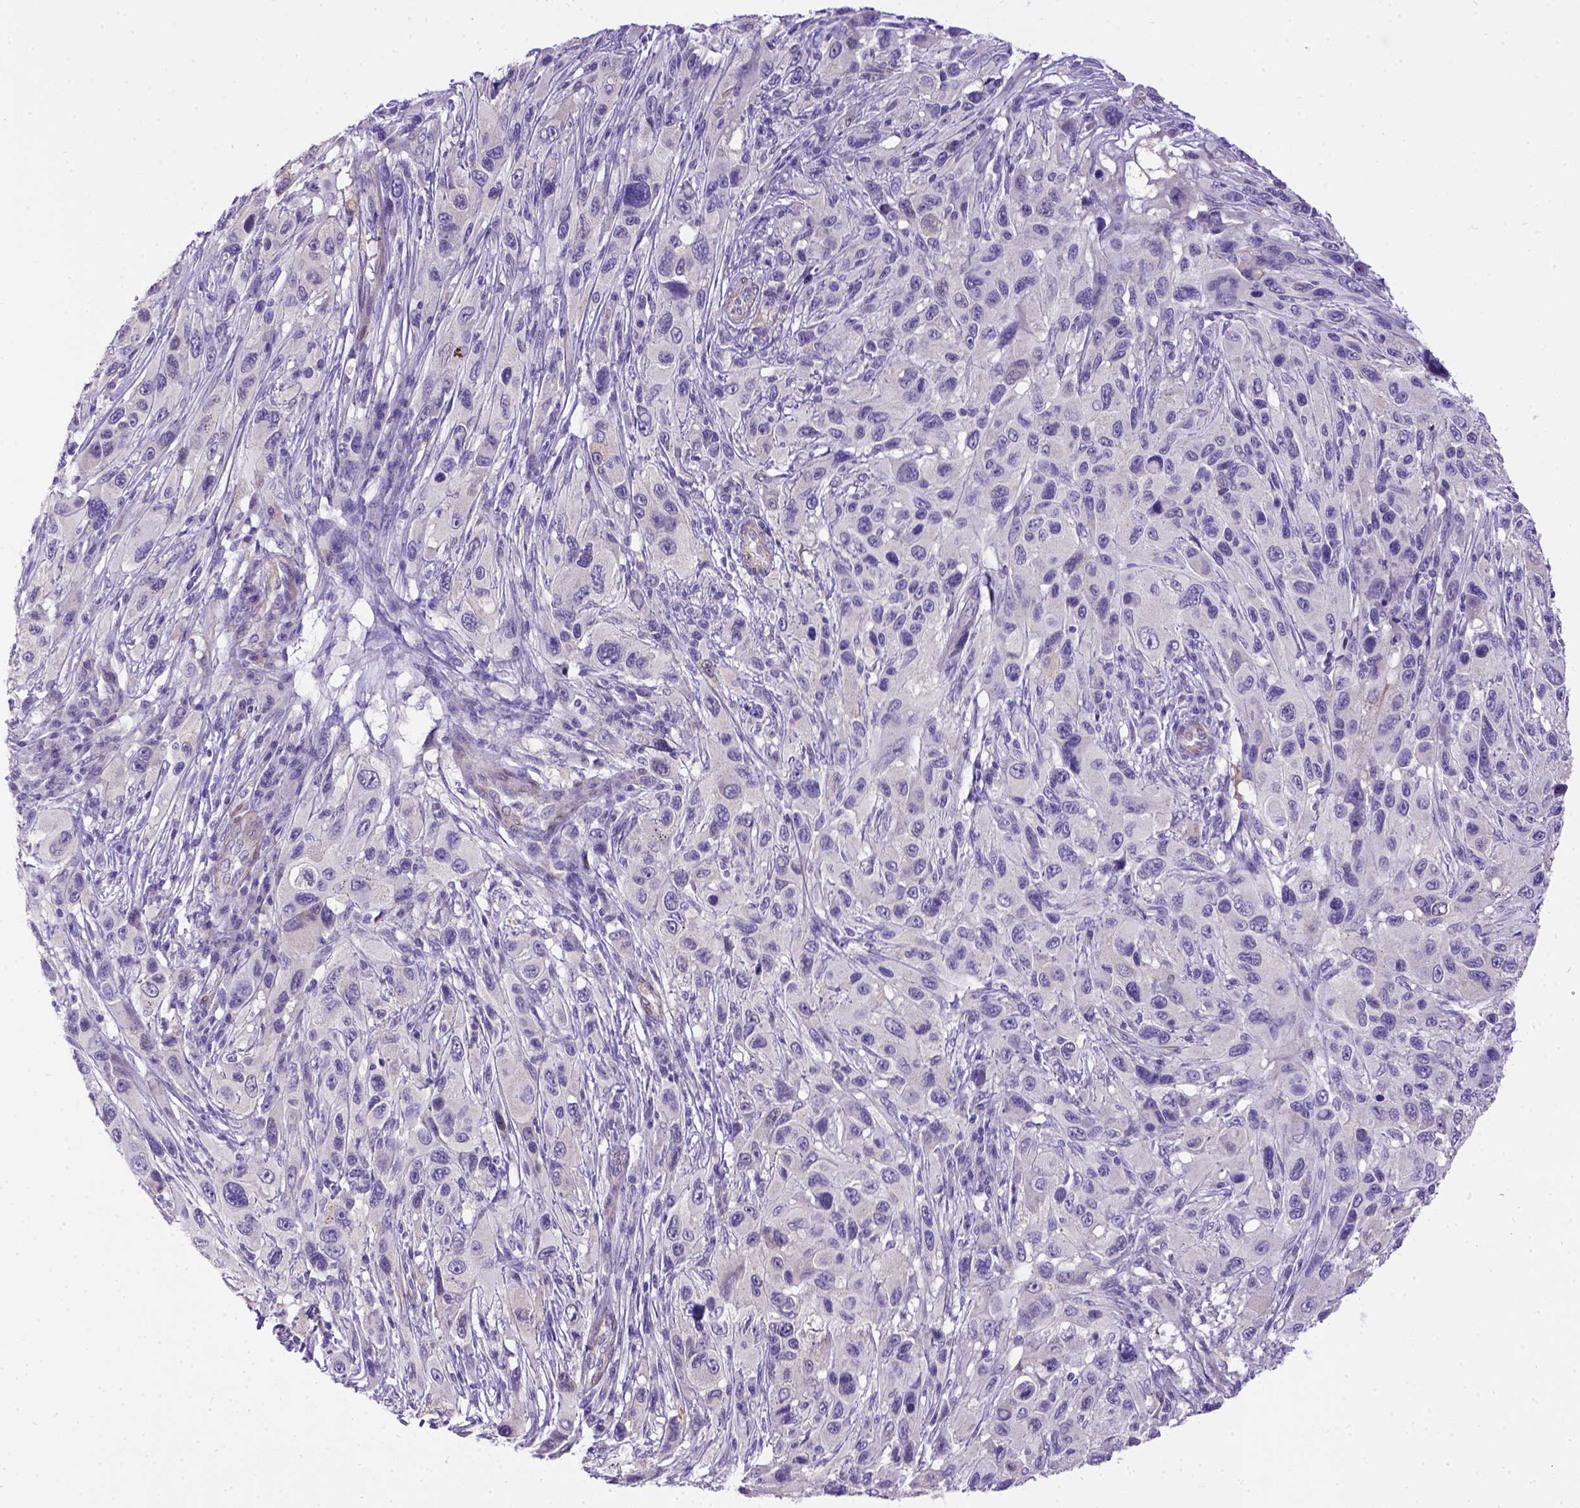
{"staining": {"intensity": "negative", "quantity": "none", "location": "none"}, "tissue": "melanoma", "cell_type": "Tumor cells", "image_type": "cancer", "snomed": [{"axis": "morphology", "description": "Malignant melanoma, NOS"}, {"axis": "topography", "description": "Skin"}], "caption": "High power microscopy image of an immunohistochemistry (IHC) micrograph of malignant melanoma, revealing no significant expression in tumor cells.", "gene": "BTN1A1", "patient": {"sex": "male", "age": 53}}